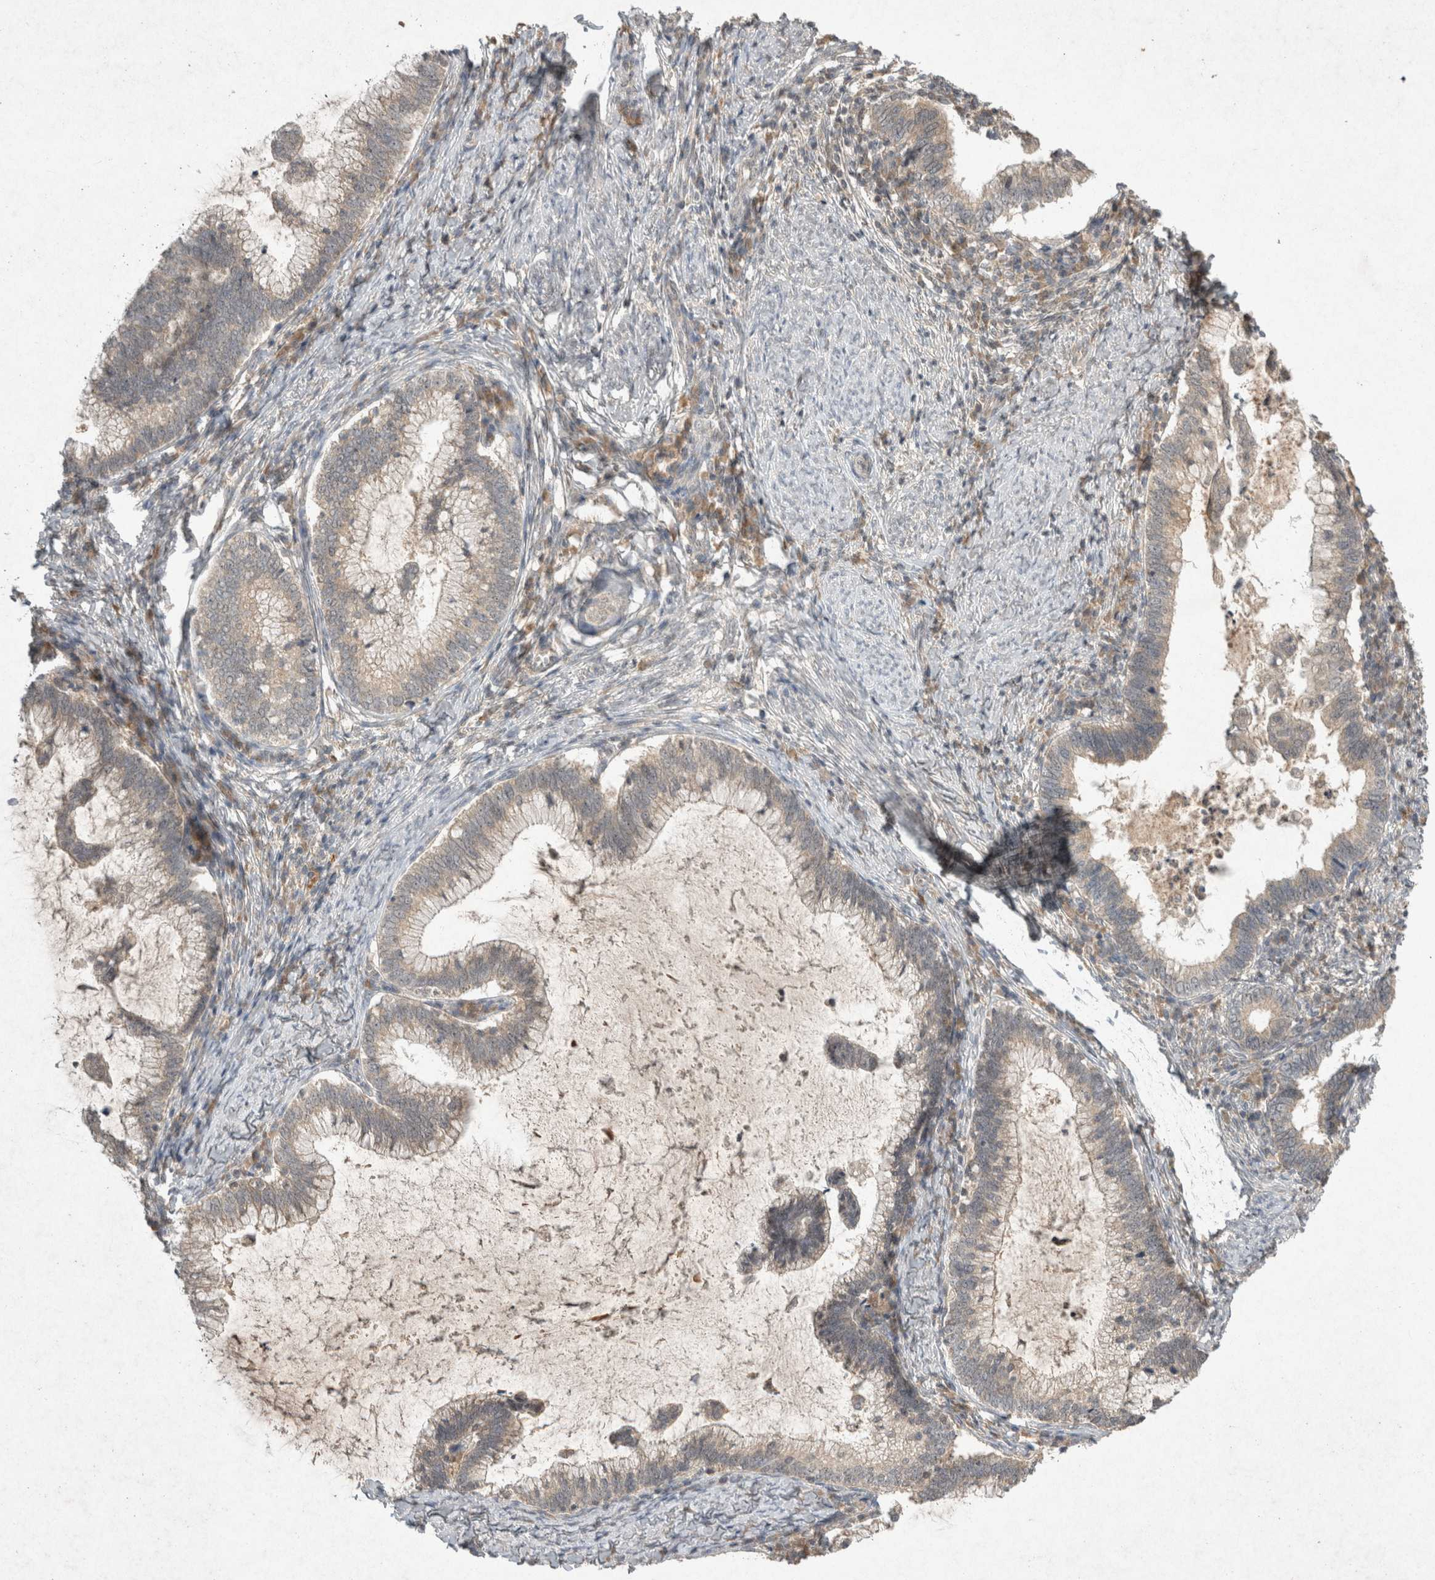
{"staining": {"intensity": "weak", "quantity": ">75%", "location": "cytoplasmic/membranous"}, "tissue": "cervical cancer", "cell_type": "Tumor cells", "image_type": "cancer", "snomed": [{"axis": "morphology", "description": "Adenocarcinoma, NOS"}, {"axis": "topography", "description": "Cervix"}], "caption": "Cervical cancer (adenocarcinoma) tissue displays weak cytoplasmic/membranous expression in approximately >75% of tumor cells, visualized by immunohistochemistry.", "gene": "LOXL2", "patient": {"sex": "female", "age": 36}}